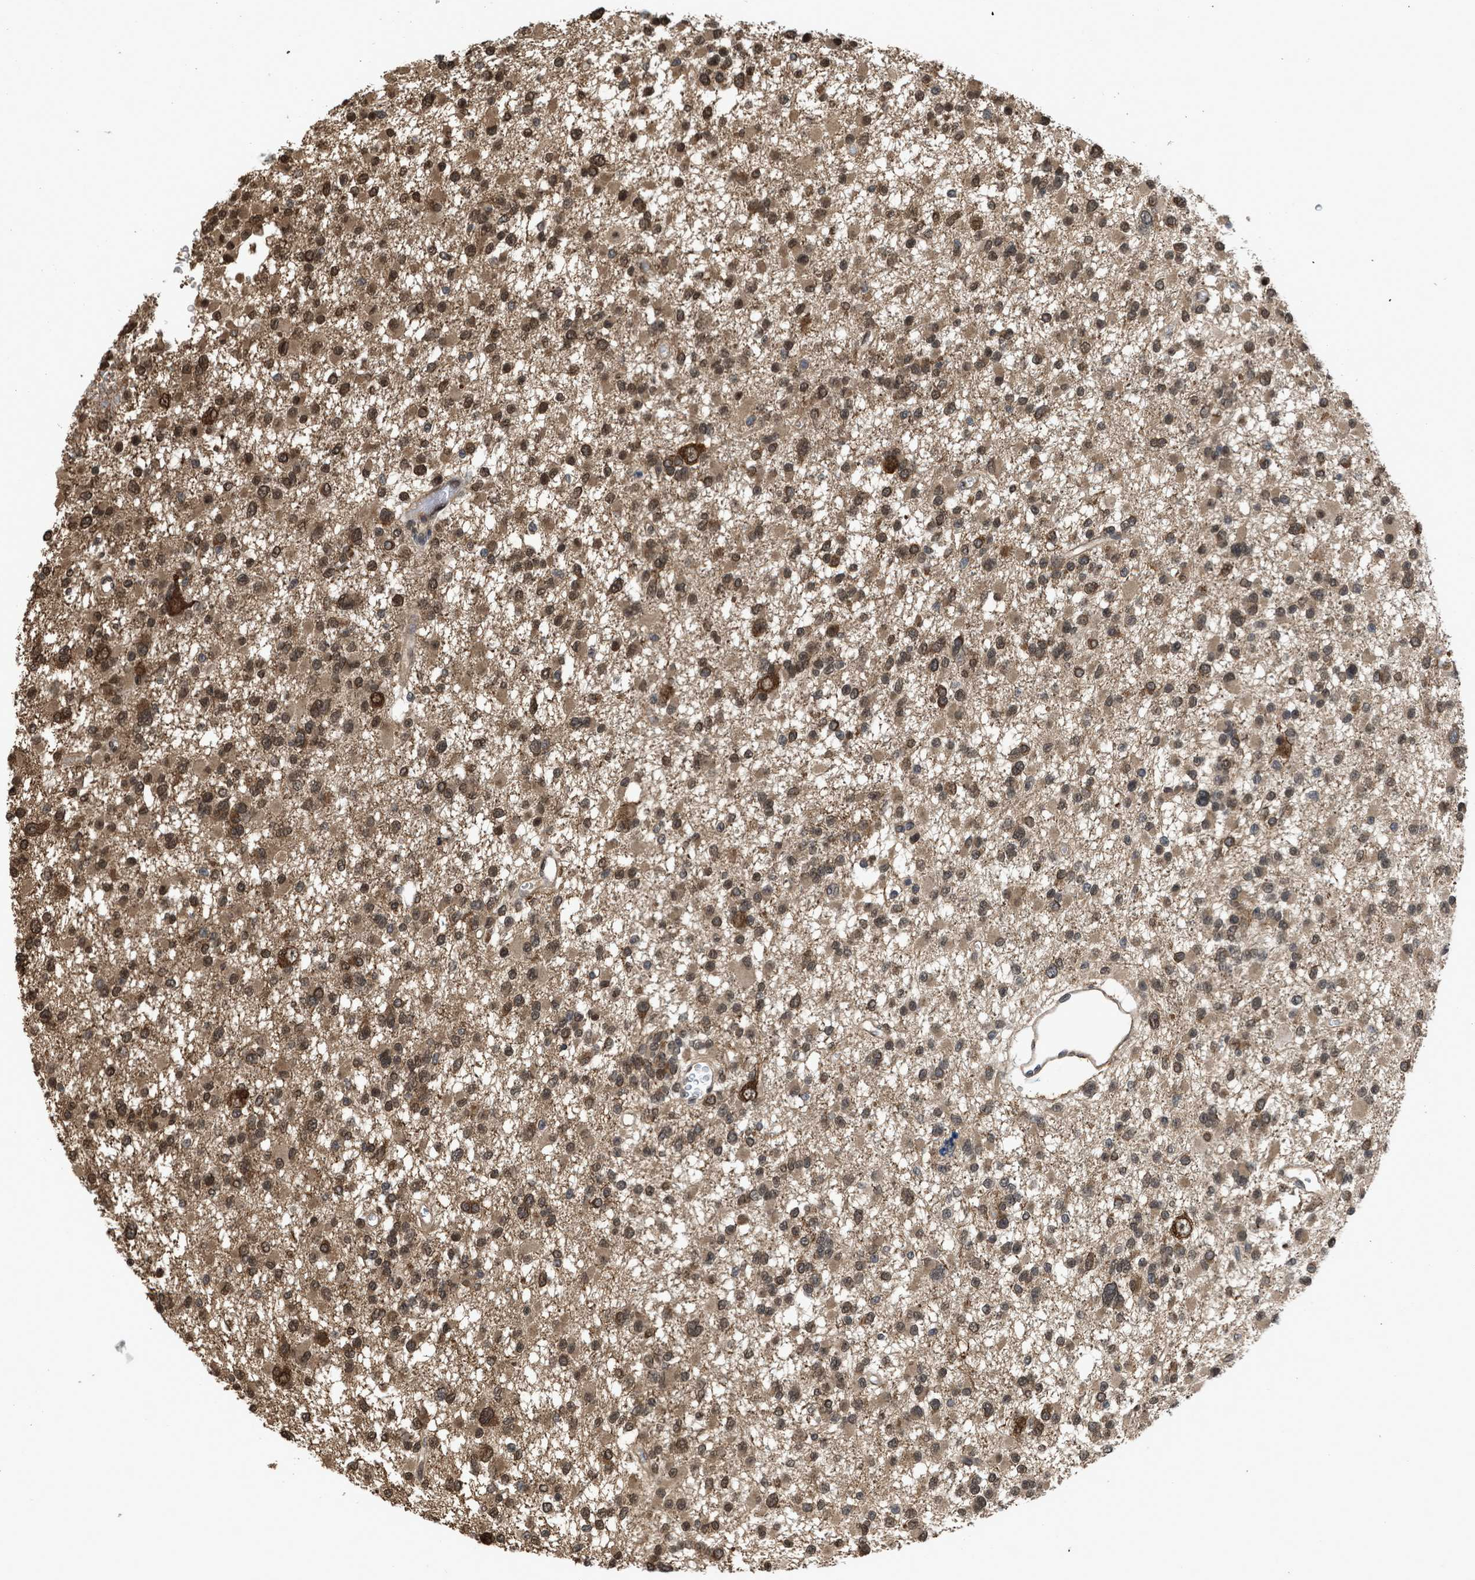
{"staining": {"intensity": "moderate", "quantity": "25%-75%", "location": "cytoplasmic/membranous,nuclear"}, "tissue": "glioma", "cell_type": "Tumor cells", "image_type": "cancer", "snomed": [{"axis": "morphology", "description": "Glioma, malignant, Low grade"}, {"axis": "topography", "description": "Brain"}], "caption": "The image demonstrates immunohistochemical staining of glioma. There is moderate cytoplasmic/membranous and nuclear expression is appreciated in about 25%-75% of tumor cells. (DAB (3,3'-diaminobenzidine) IHC with brightfield microscopy, high magnification).", "gene": "YWHAG", "patient": {"sex": "female", "age": 22}}